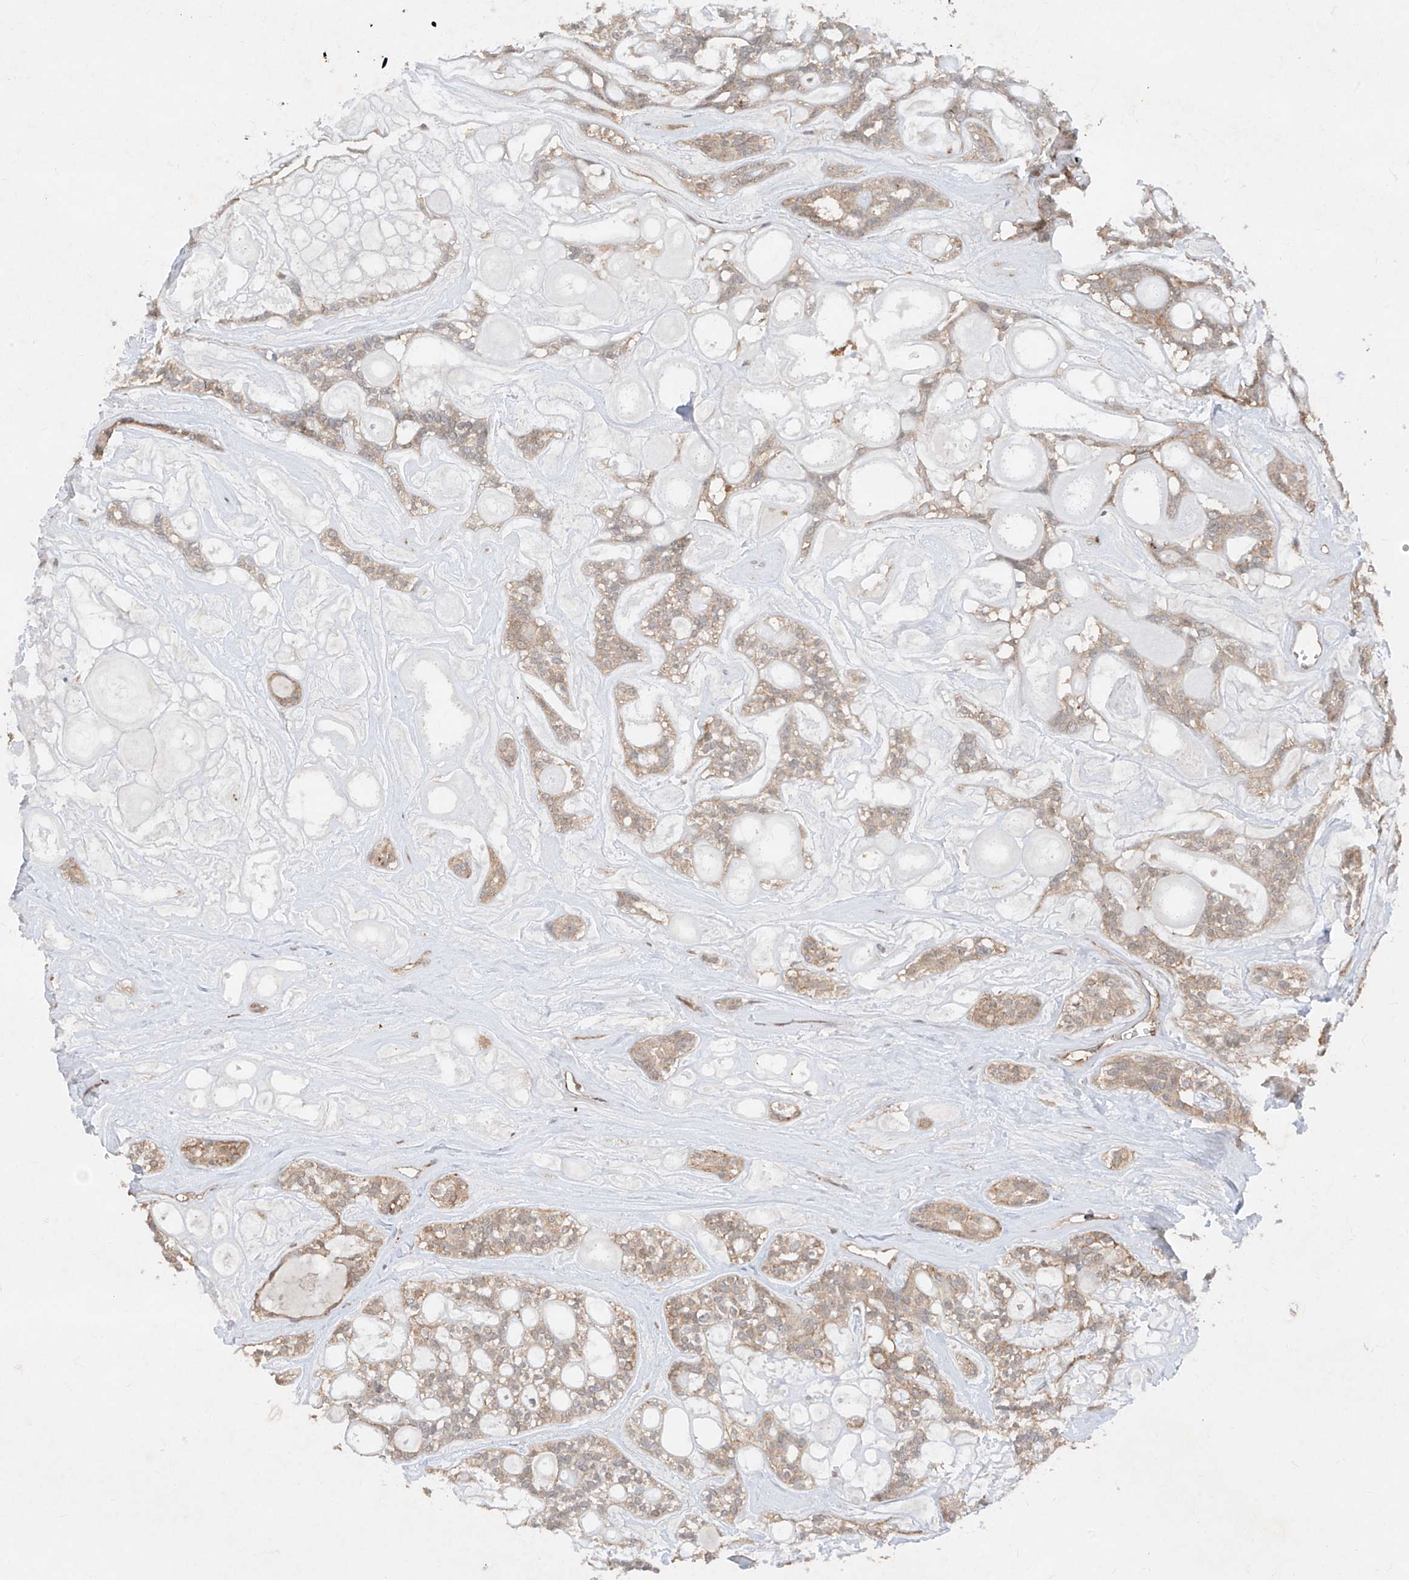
{"staining": {"intensity": "moderate", "quantity": "25%-75%", "location": "cytoplasmic/membranous"}, "tissue": "head and neck cancer", "cell_type": "Tumor cells", "image_type": "cancer", "snomed": [{"axis": "morphology", "description": "Adenocarcinoma, NOS"}, {"axis": "topography", "description": "Head-Neck"}], "caption": "Human adenocarcinoma (head and neck) stained for a protein (brown) shows moderate cytoplasmic/membranous positive staining in about 25%-75% of tumor cells.", "gene": "ZNF358", "patient": {"sex": "male", "age": 66}}